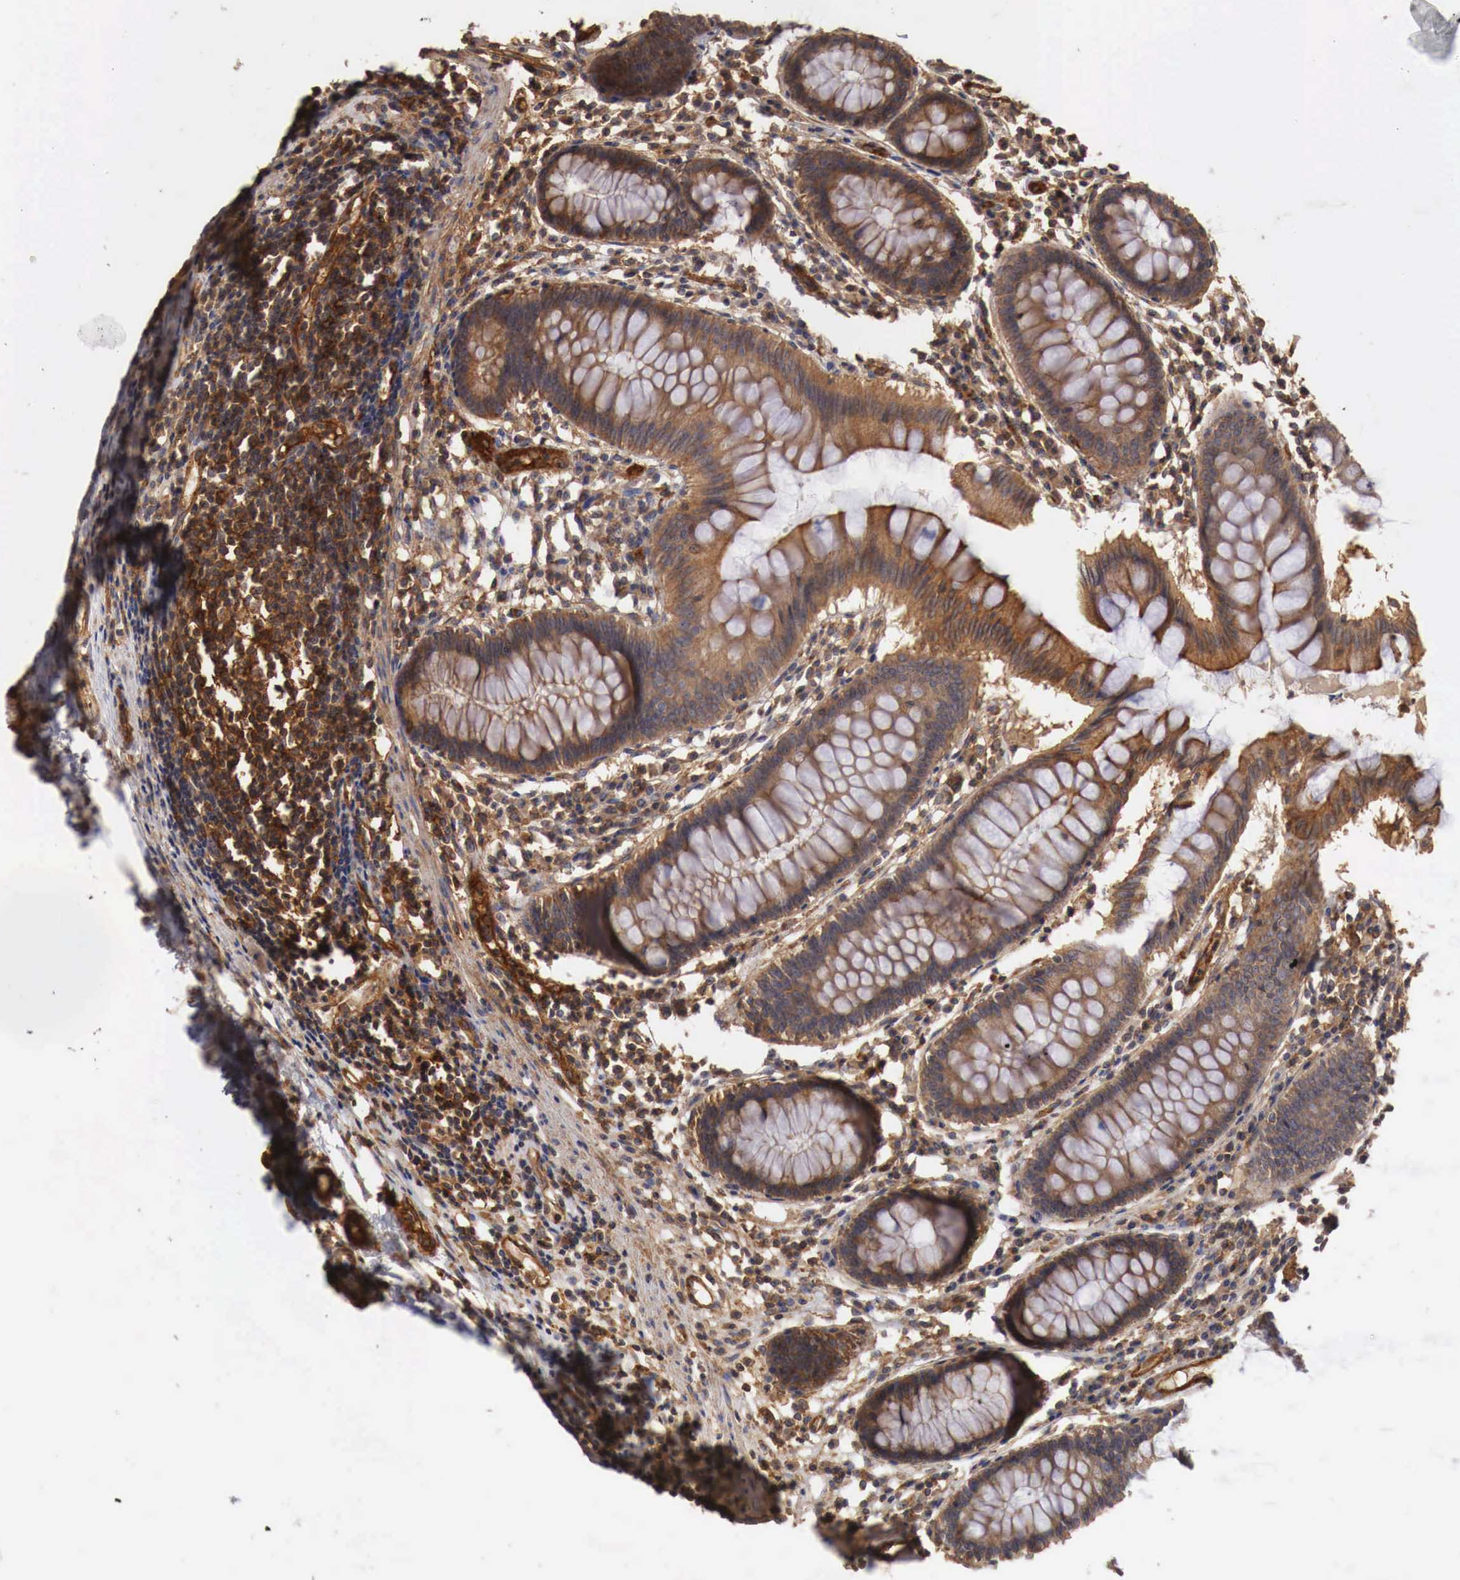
{"staining": {"intensity": "strong", "quantity": ">75%", "location": "cytoplasmic/membranous"}, "tissue": "colon", "cell_type": "Endothelial cells", "image_type": "normal", "snomed": [{"axis": "morphology", "description": "Normal tissue, NOS"}, {"axis": "topography", "description": "Colon"}], "caption": "Immunohistochemical staining of normal colon displays high levels of strong cytoplasmic/membranous staining in about >75% of endothelial cells.", "gene": "ARMCX4", "patient": {"sex": "female", "age": 55}}